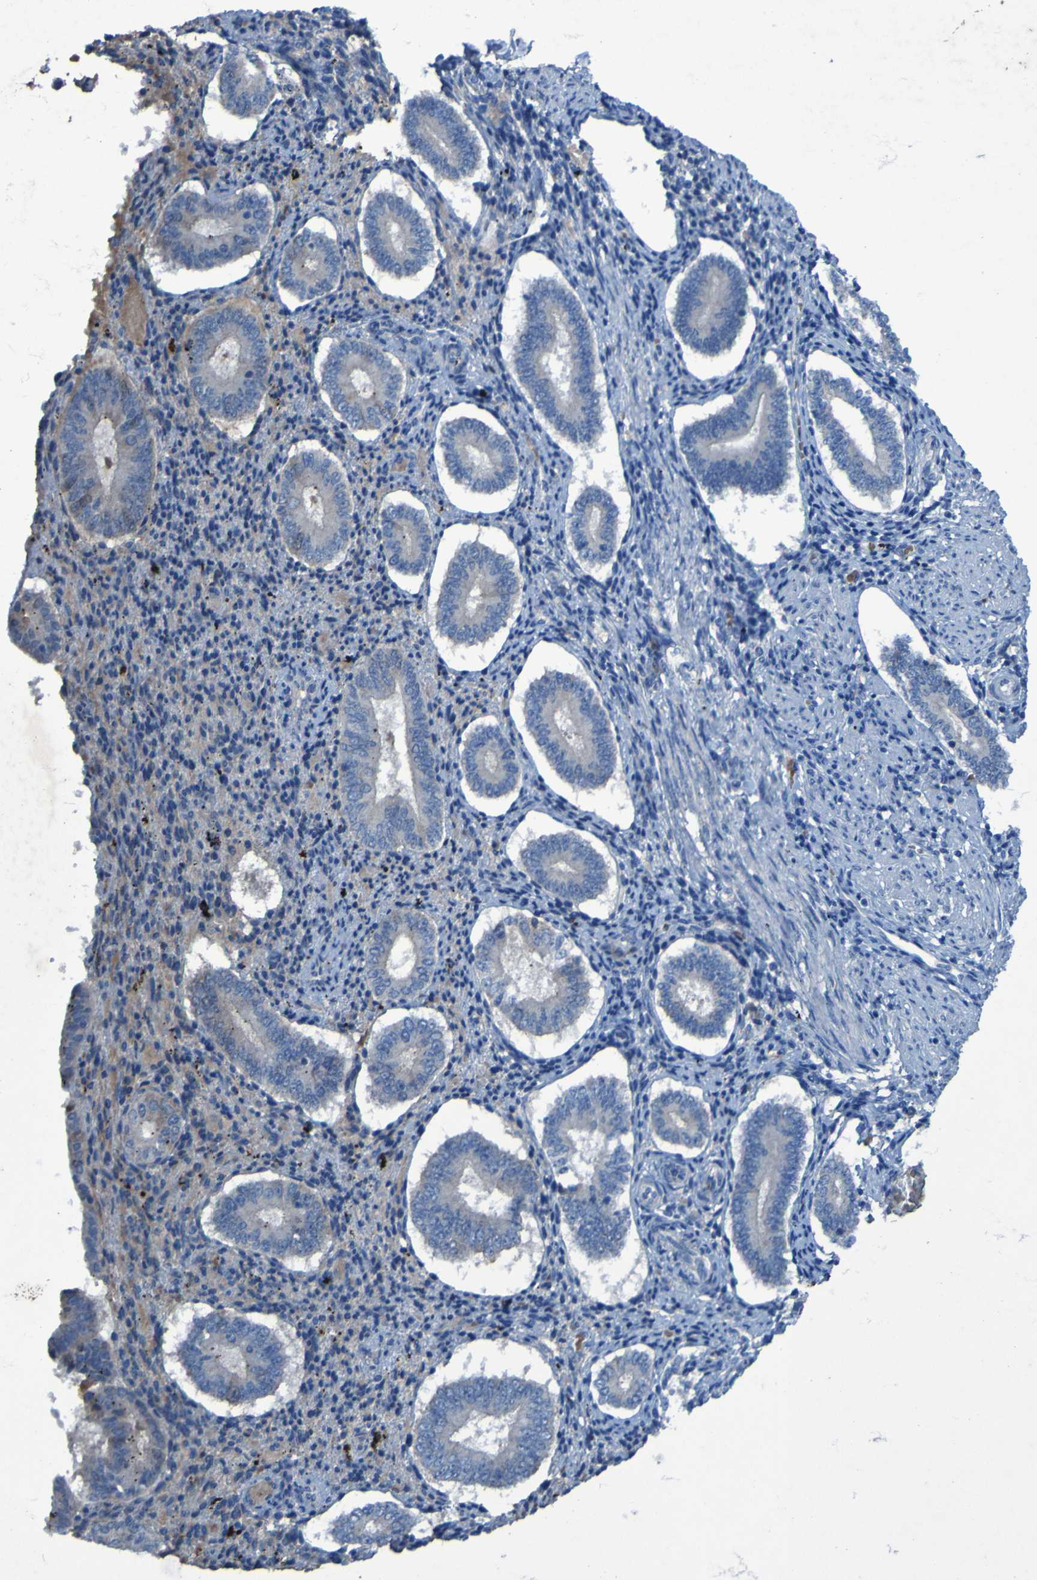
{"staining": {"intensity": "negative", "quantity": "none", "location": "none"}, "tissue": "endometrium", "cell_type": "Cells in endometrial stroma", "image_type": "normal", "snomed": [{"axis": "morphology", "description": "Normal tissue, NOS"}, {"axis": "topography", "description": "Endometrium"}], "caption": "A high-resolution photomicrograph shows immunohistochemistry staining of normal endometrium, which exhibits no significant staining in cells in endometrial stroma. The staining is performed using DAB (3,3'-diaminobenzidine) brown chromogen with nuclei counter-stained in using hematoxylin.", "gene": "SGK2", "patient": {"sex": "female", "age": 42}}